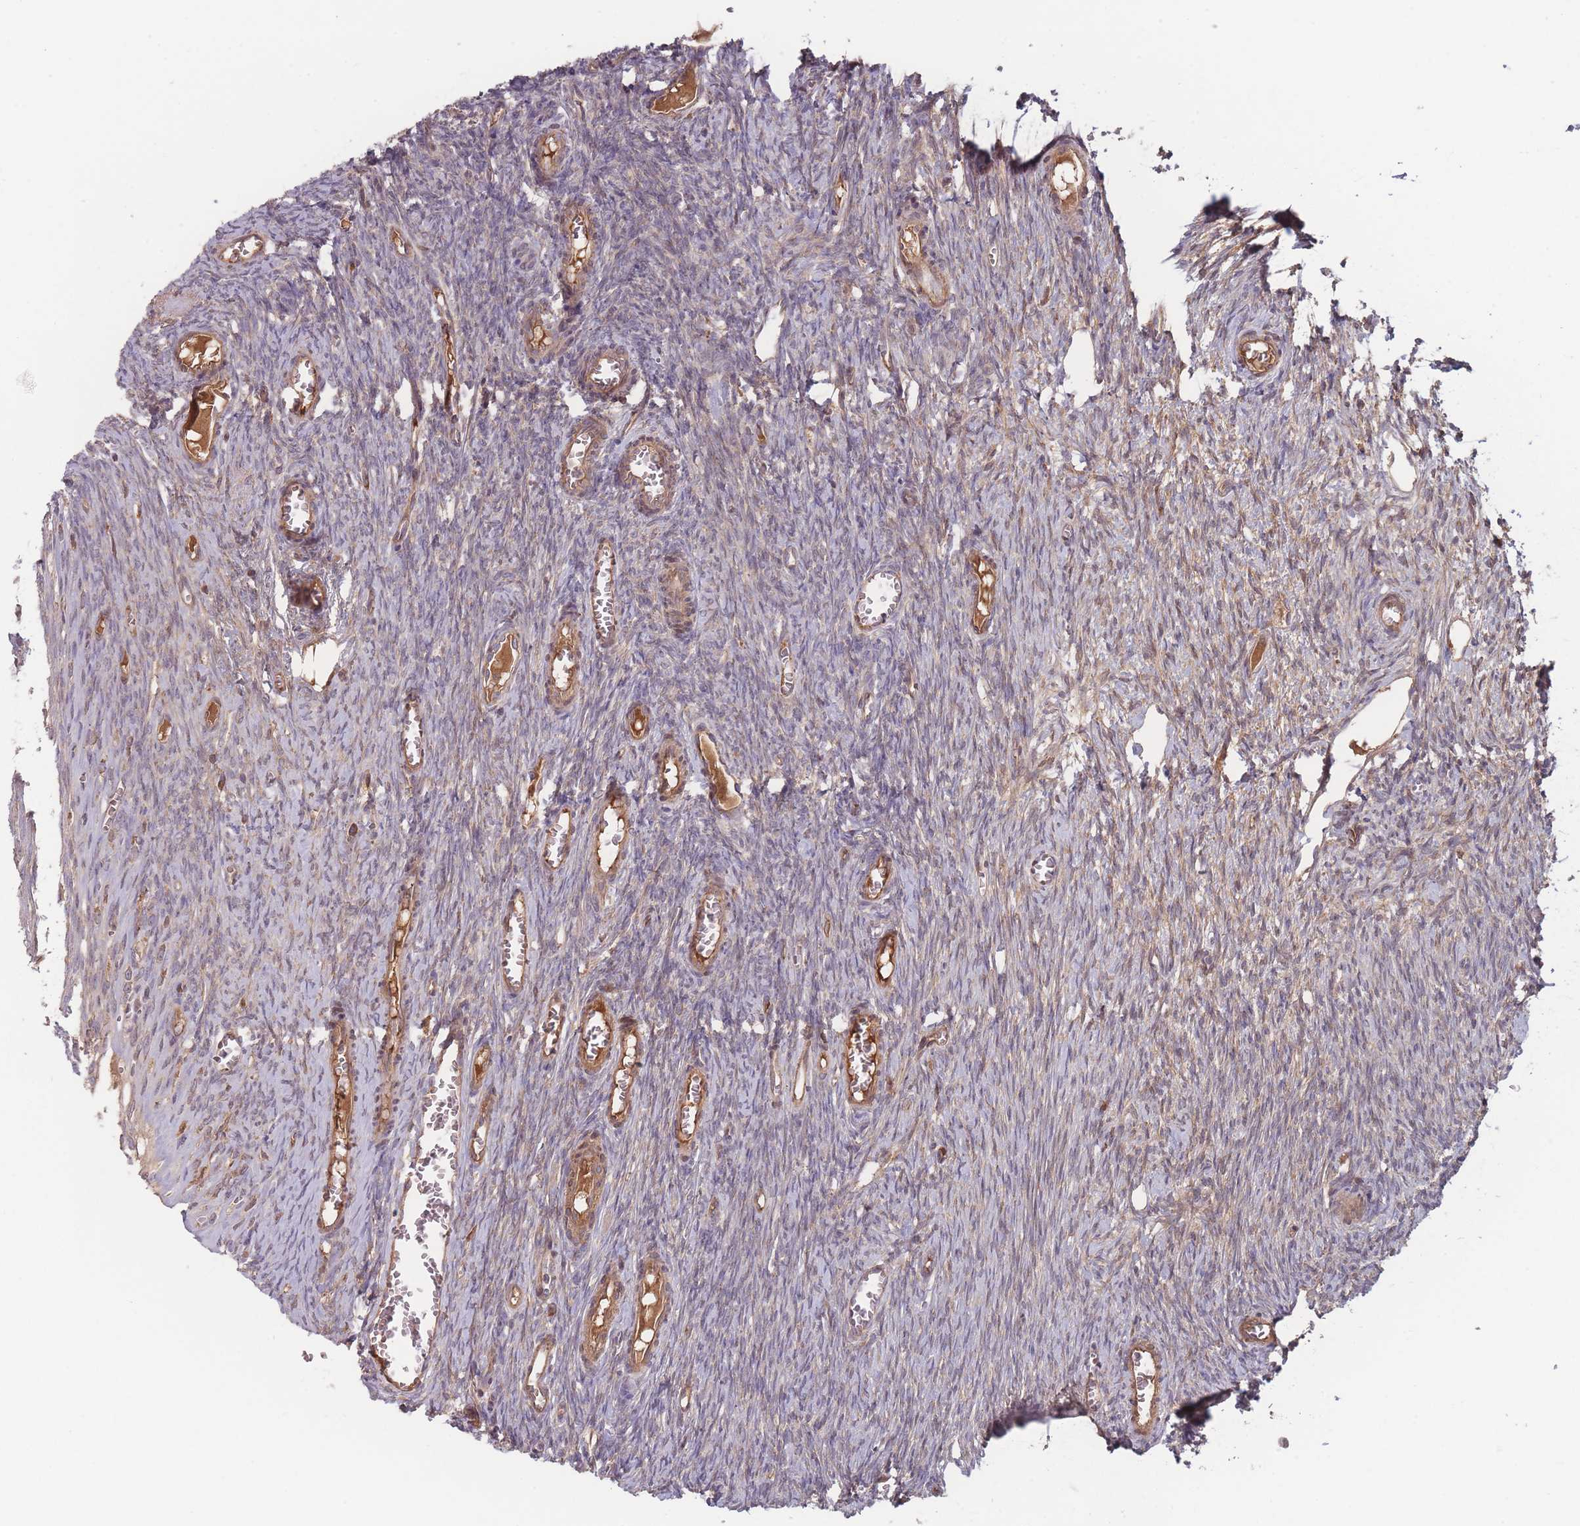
{"staining": {"intensity": "moderate", "quantity": "<25%", "location": "cytoplasmic/membranous"}, "tissue": "ovary", "cell_type": "Ovarian stroma cells", "image_type": "normal", "snomed": [{"axis": "morphology", "description": "Normal tissue, NOS"}, {"axis": "topography", "description": "Ovary"}], "caption": "Protein staining shows moderate cytoplasmic/membranous expression in about <25% of ovarian stroma cells in benign ovary.", "gene": "ATP5MGL", "patient": {"sex": "female", "age": 44}}